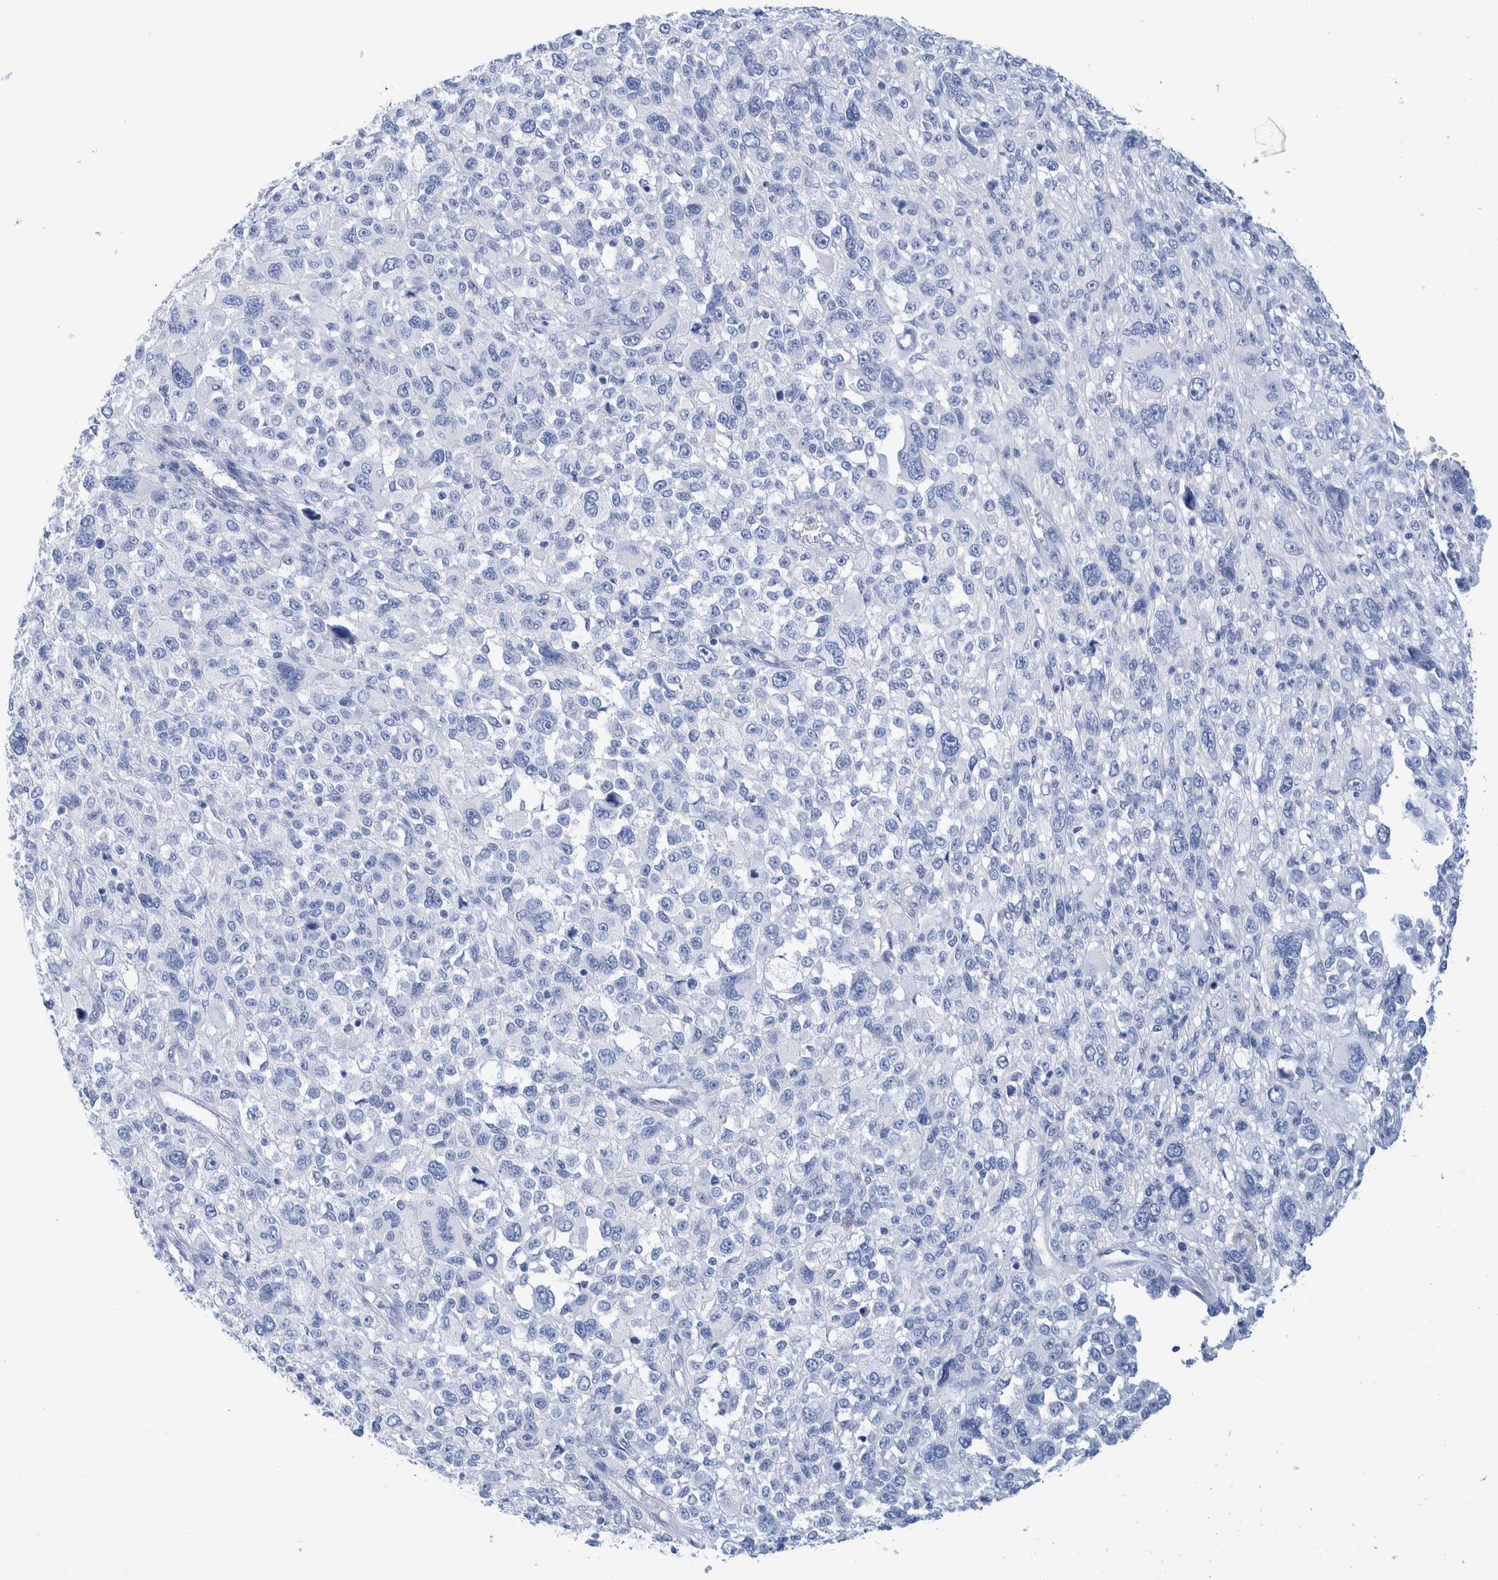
{"staining": {"intensity": "negative", "quantity": "none", "location": "none"}, "tissue": "melanoma", "cell_type": "Tumor cells", "image_type": "cancer", "snomed": [{"axis": "morphology", "description": "Malignant melanoma, NOS"}, {"axis": "topography", "description": "Skin"}], "caption": "Tumor cells show no significant protein expression in melanoma.", "gene": "PERP", "patient": {"sex": "female", "age": 55}}